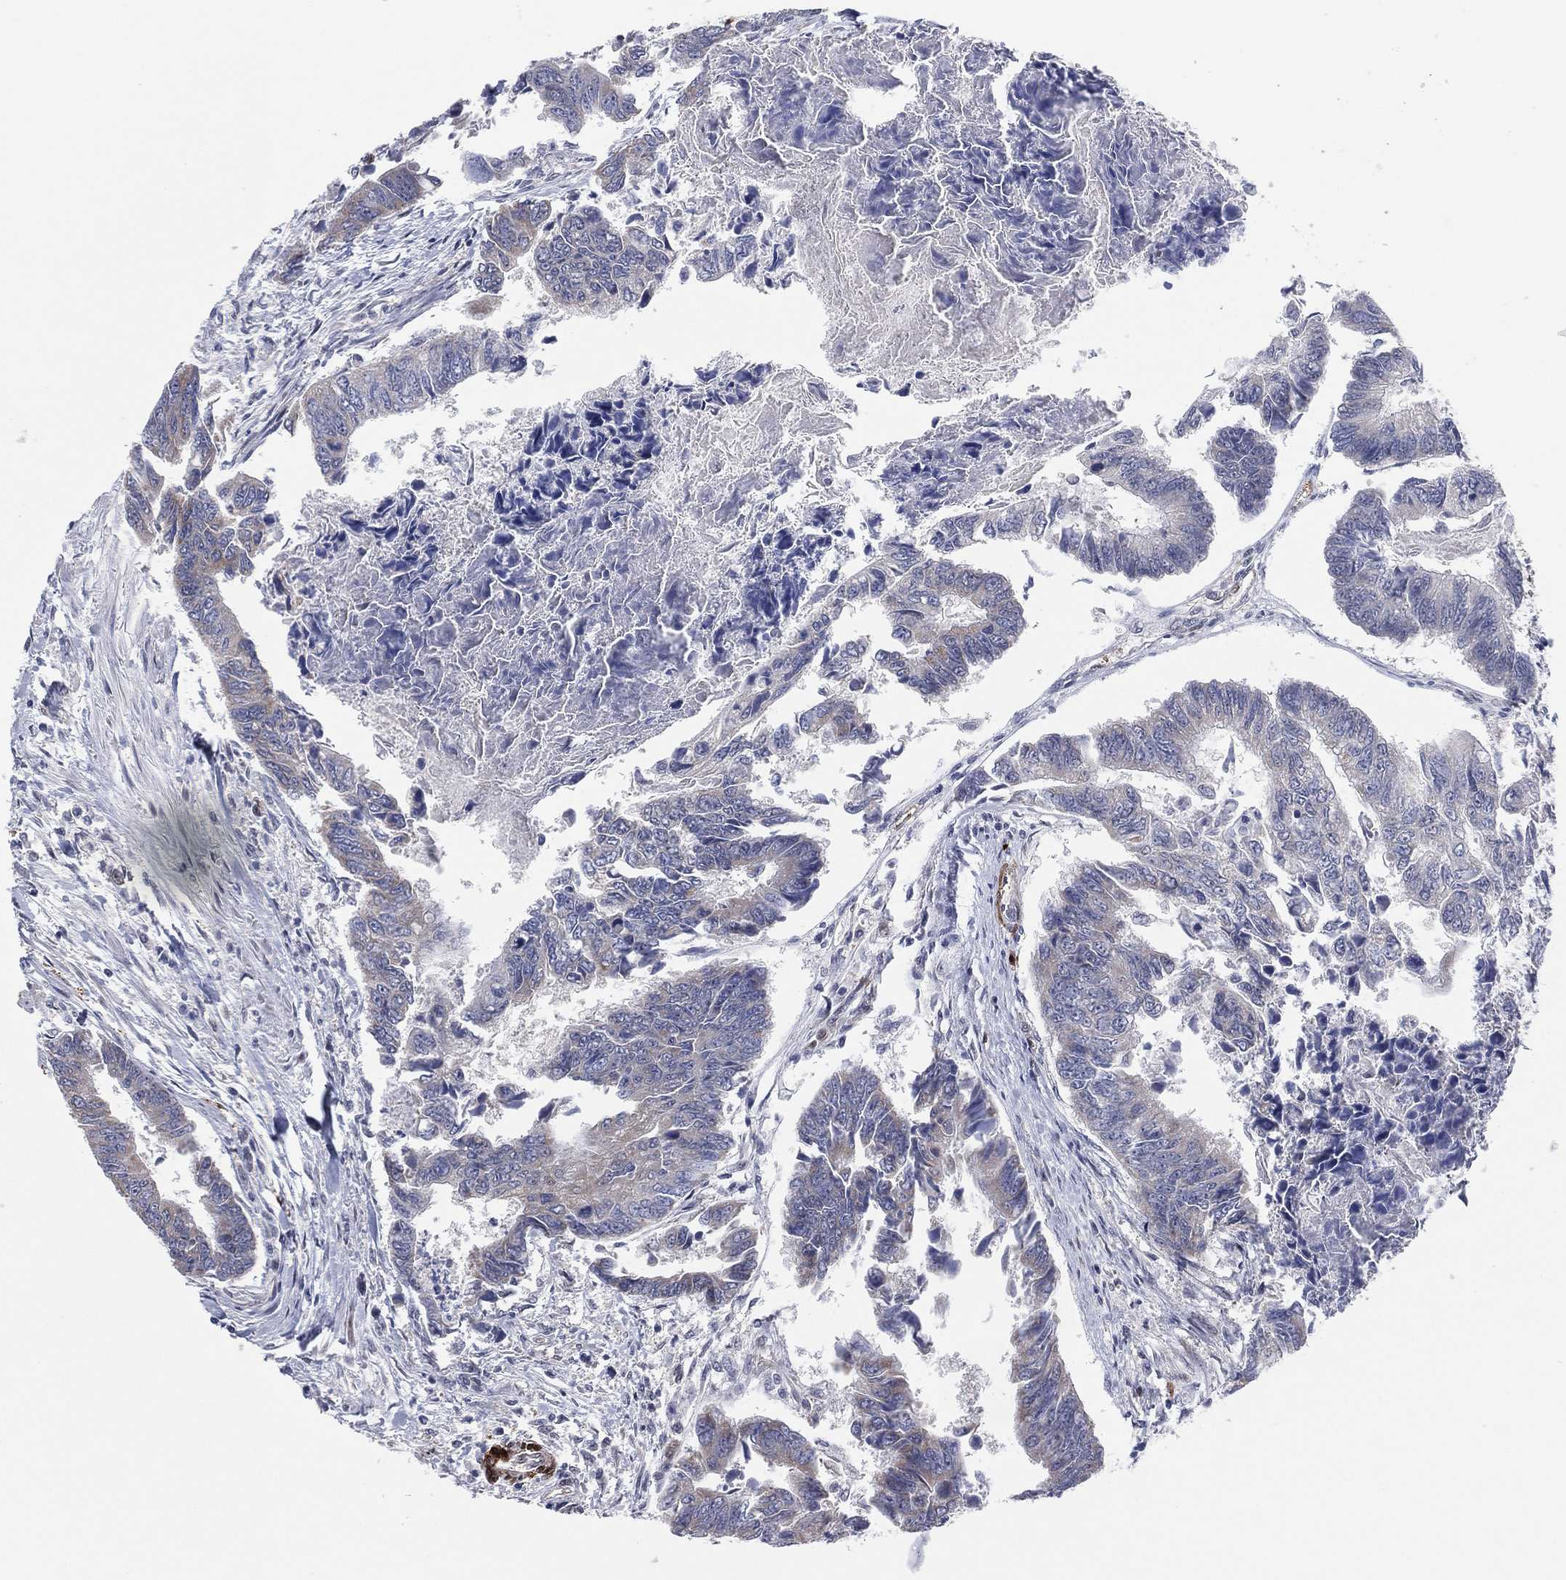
{"staining": {"intensity": "negative", "quantity": "none", "location": "none"}, "tissue": "colorectal cancer", "cell_type": "Tumor cells", "image_type": "cancer", "snomed": [{"axis": "morphology", "description": "Adenocarcinoma, NOS"}, {"axis": "topography", "description": "Colon"}], "caption": "Immunohistochemistry histopathology image of human colorectal cancer (adenocarcinoma) stained for a protein (brown), which displays no expression in tumor cells.", "gene": "SNCG", "patient": {"sex": "female", "age": 65}}